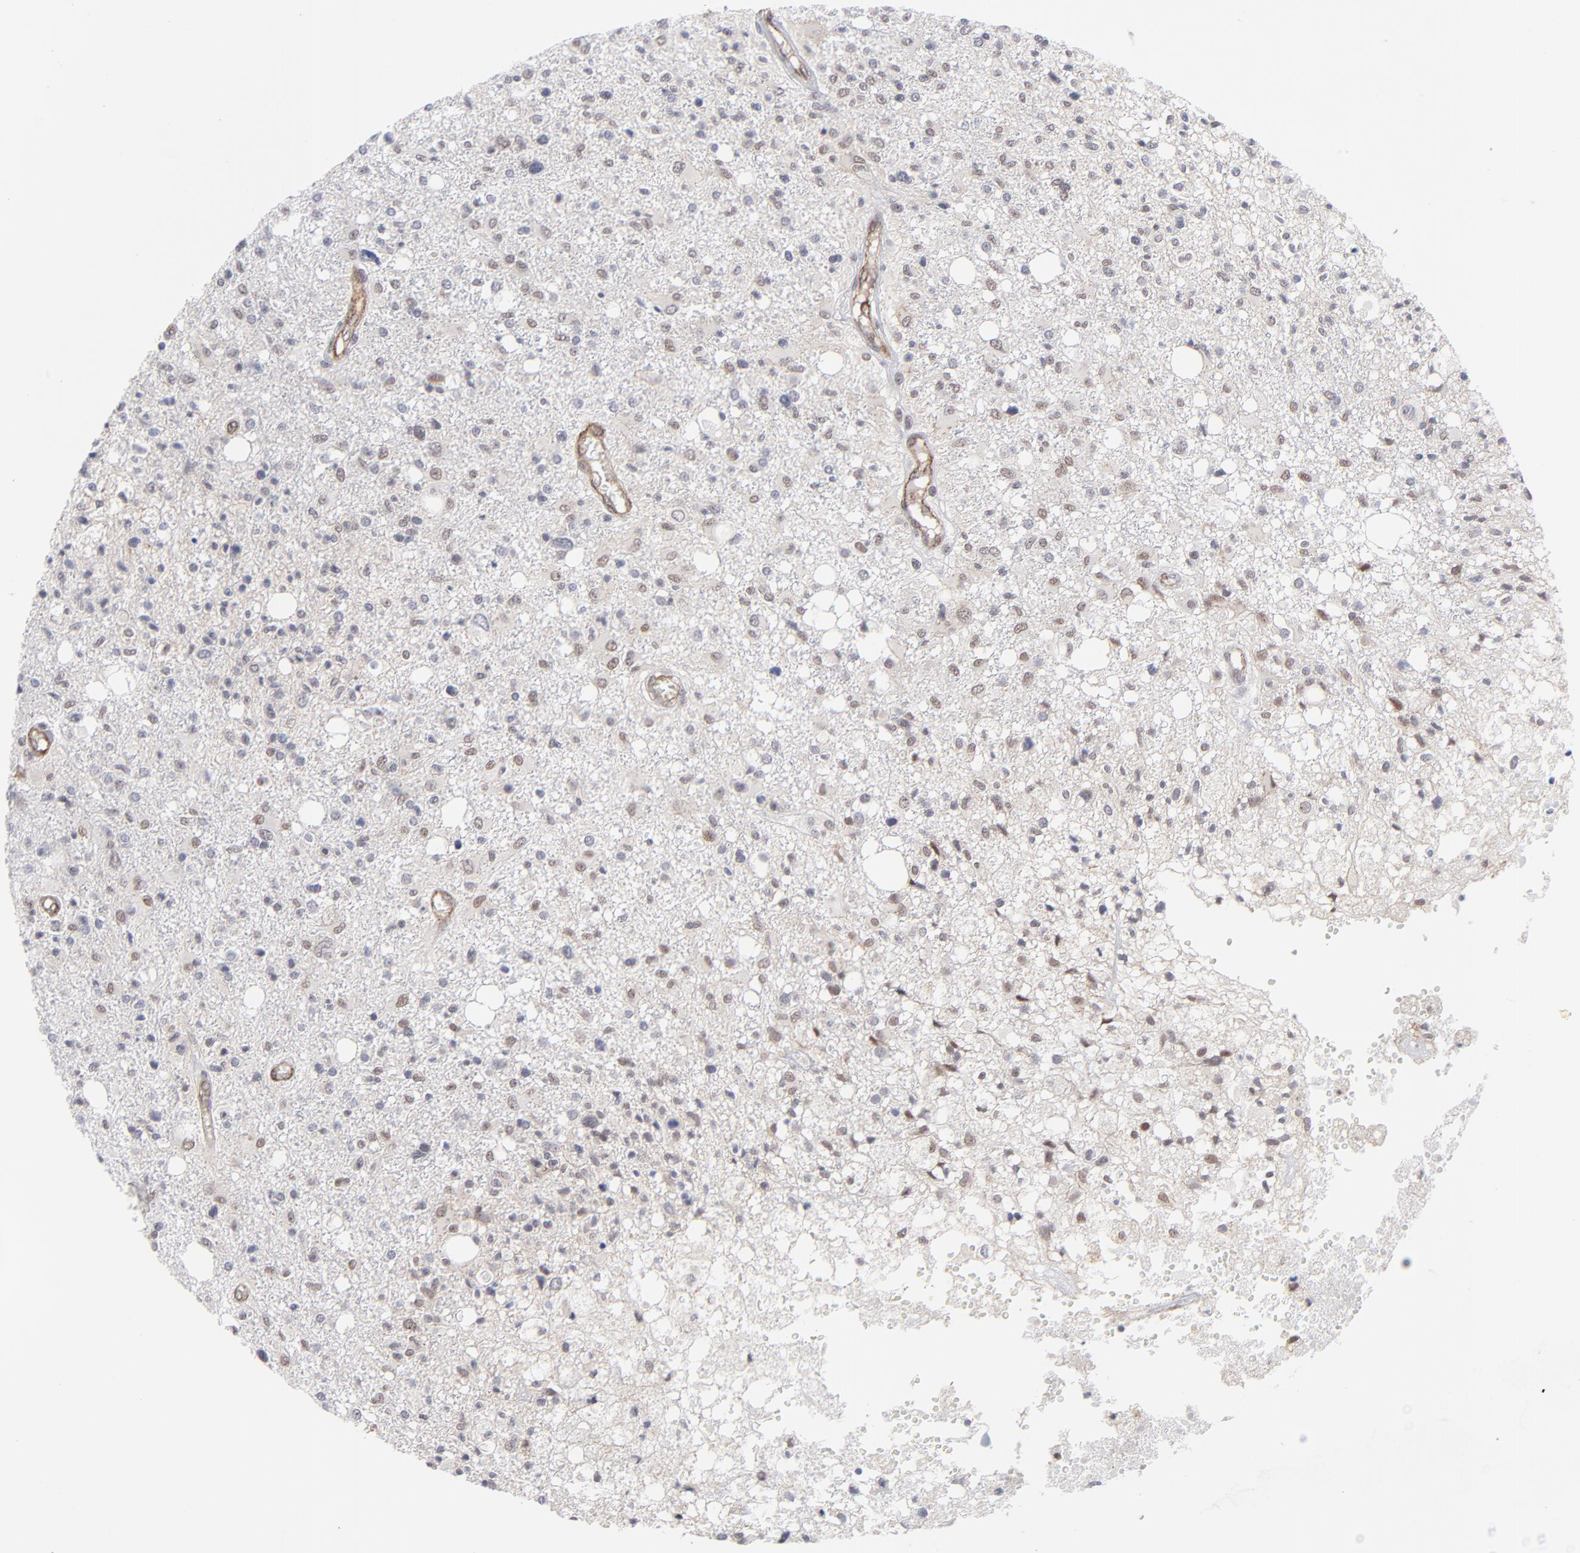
{"staining": {"intensity": "weak", "quantity": "25%-75%", "location": "nuclear"}, "tissue": "glioma", "cell_type": "Tumor cells", "image_type": "cancer", "snomed": [{"axis": "morphology", "description": "Glioma, malignant, High grade"}, {"axis": "topography", "description": "Cerebral cortex"}], "caption": "Malignant high-grade glioma stained for a protein (brown) reveals weak nuclear positive positivity in about 25%-75% of tumor cells.", "gene": "NBN", "patient": {"sex": "male", "age": 76}}